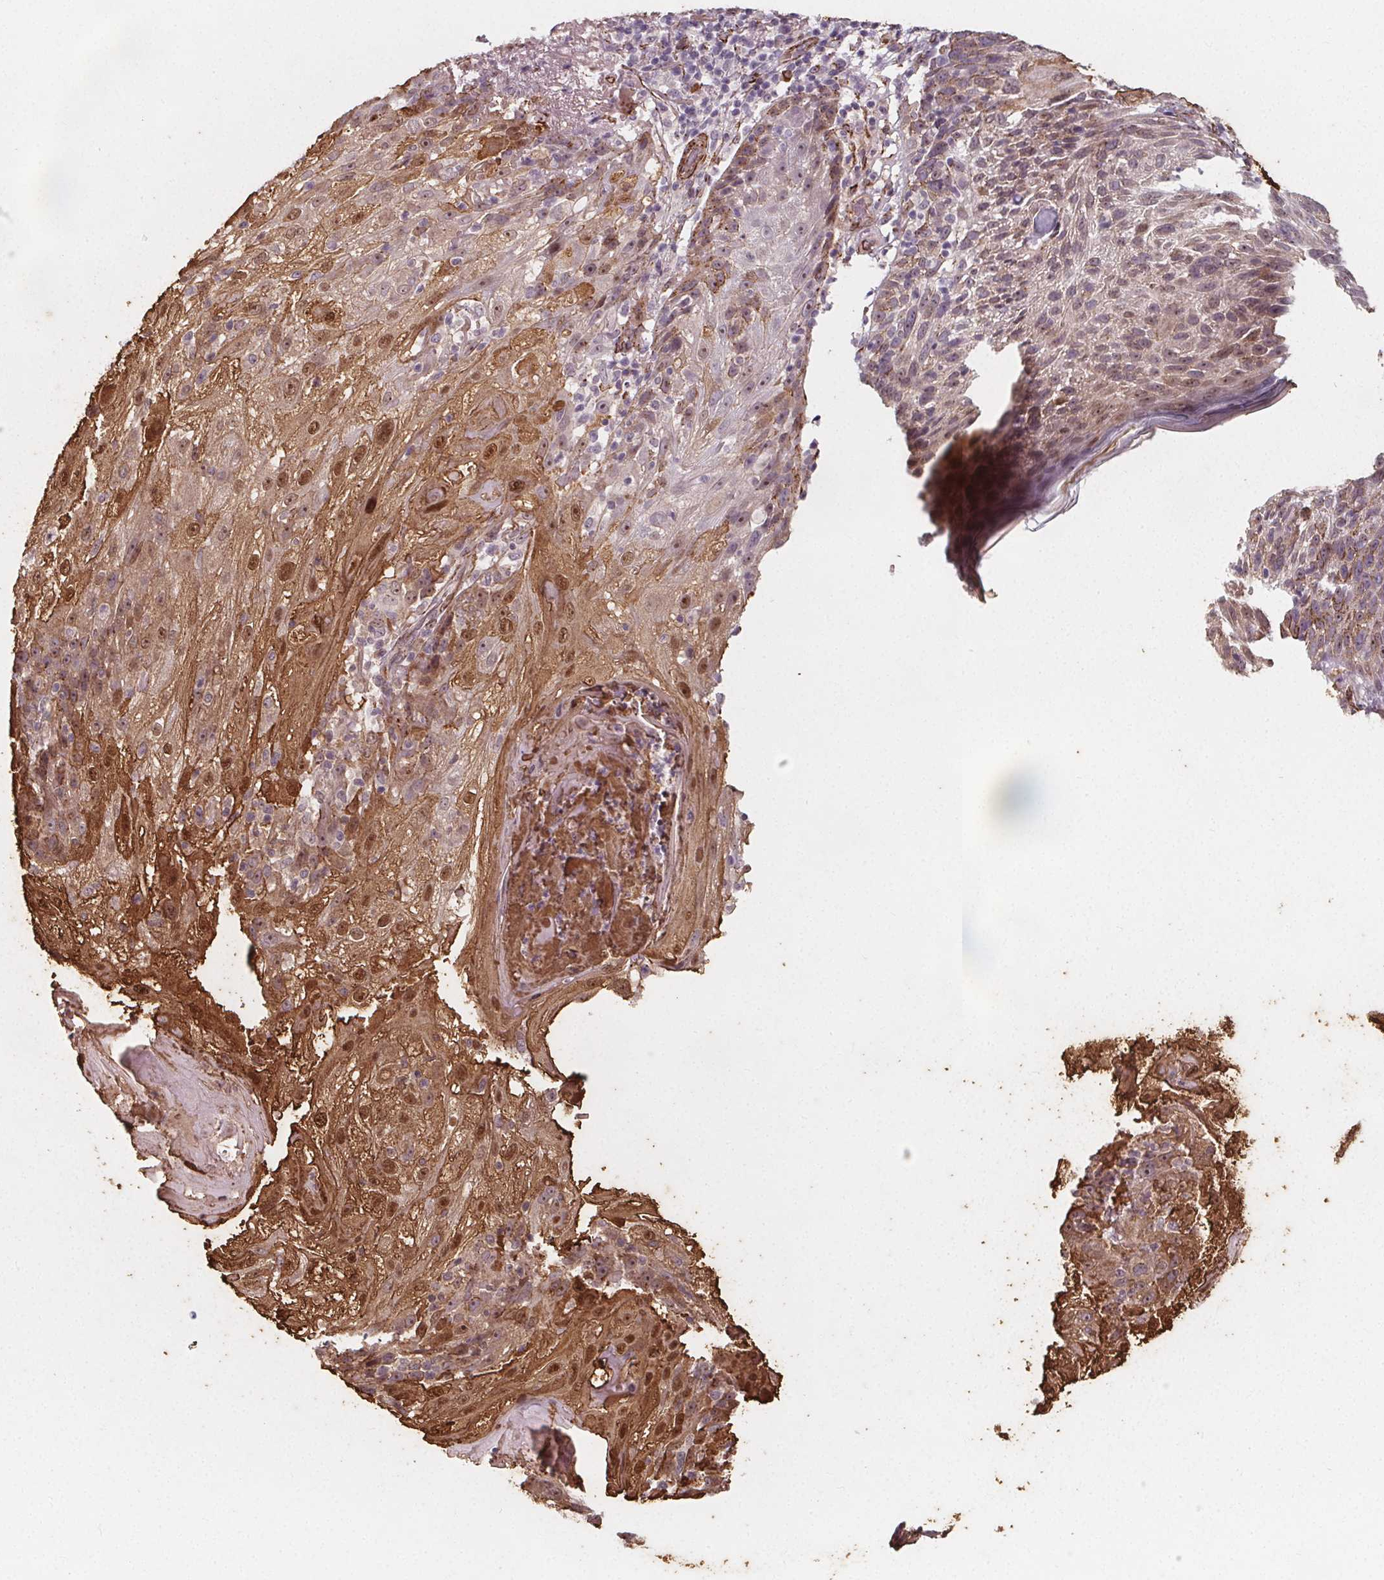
{"staining": {"intensity": "moderate", "quantity": "<25%", "location": "cytoplasmic/membranous,nuclear"}, "tissue": "skin cancer", "cell_type": "Tumor cells", "image_type": "cancer", "snomed": [{"axis": "morphology", "description": "Normal tissue, NOS"}, {"axis": "morphology", "description": "Squamous cell carcinoma, NOS"}, {"axis": "topography", "description": "Skin"}], "caption": "DAB immunohistochemical staining of human skin cancer (squamous cell carcinoma) shows moderate cytoplasmic/membranous and nuclear protein staining in approximately <25% of tumor cells.", "gene": "HAS1", "patient": {"sex": "female", "age": 83}}